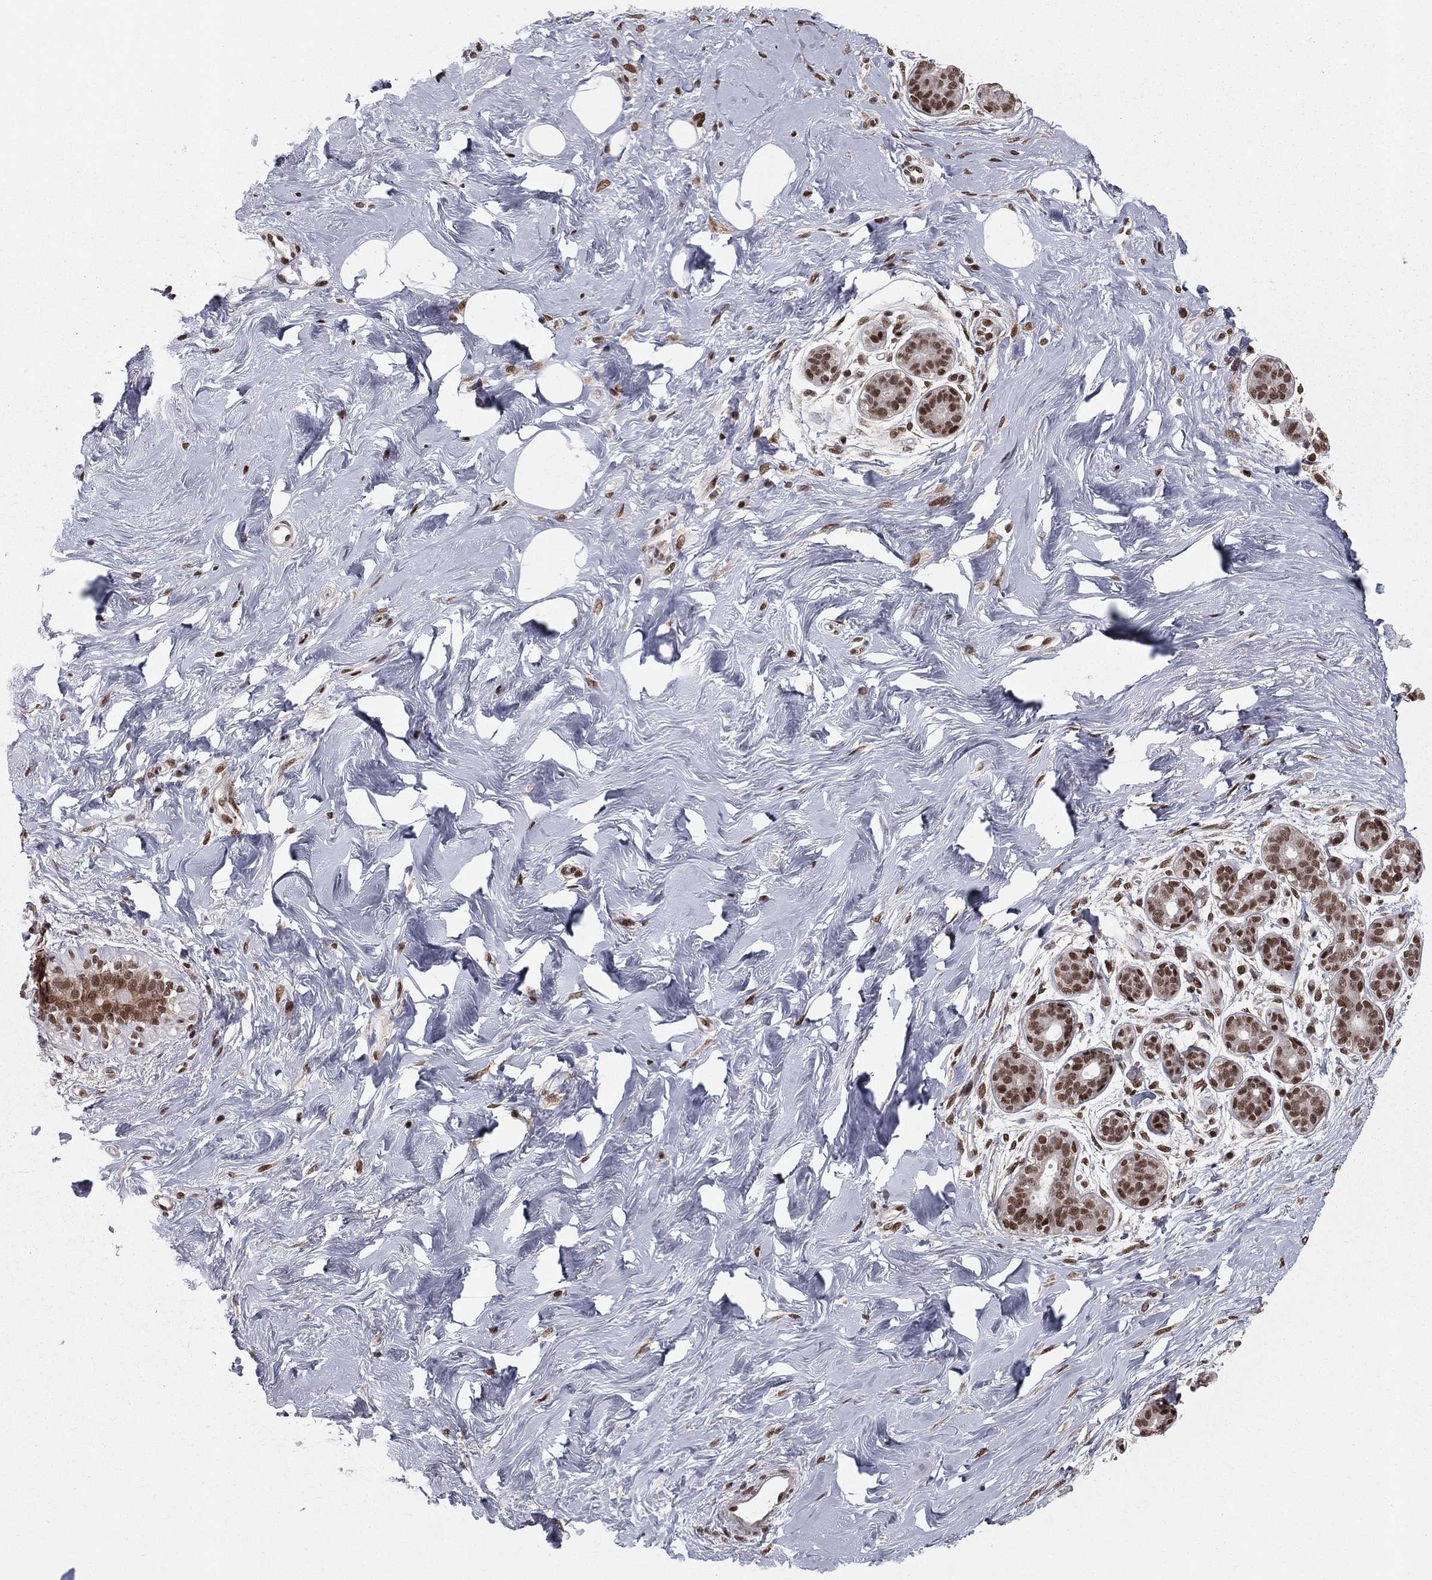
{"staining": {"intensity": "moderate", "quantity": ">75%", "location": "nuclear"}, "tissue": "breast", "cell_type": "Glandular cells", "image_type": "normal", "snomed": [{"axis": "morphology", "description": "Normal tissue, NOS"}, {"axis": "topography", "description": "Breast"}], "caption": "The image shows immunohistochemical staining of benign breast. There is moderate nuclear positivity is identified in approximately >75% of glandular cells.", "gene": "NFYB", "patient": {"sex": "female", "age": 43}}